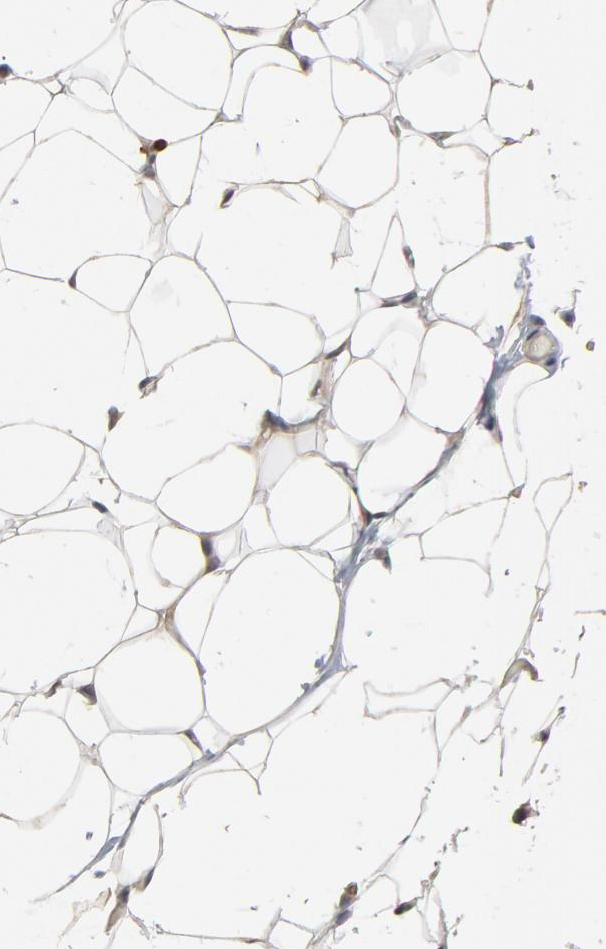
{"staining": {"intensity": "negative", "quantity": "none", "location": "none"}, "tissue": "adipose tissue", "cell_type": "Adipocytes", "image_type": "normal", "snomed": [{"axis": "morphology", "description": "Normal tissue, NOS"}, {"axis": "topography", "description": "Soft tissue"}], "caption": "The image shows no significant staining in adipocytes of adipose tissue.", "gene": "RTL5", "patient": {"sex": "male", "age": 26}}